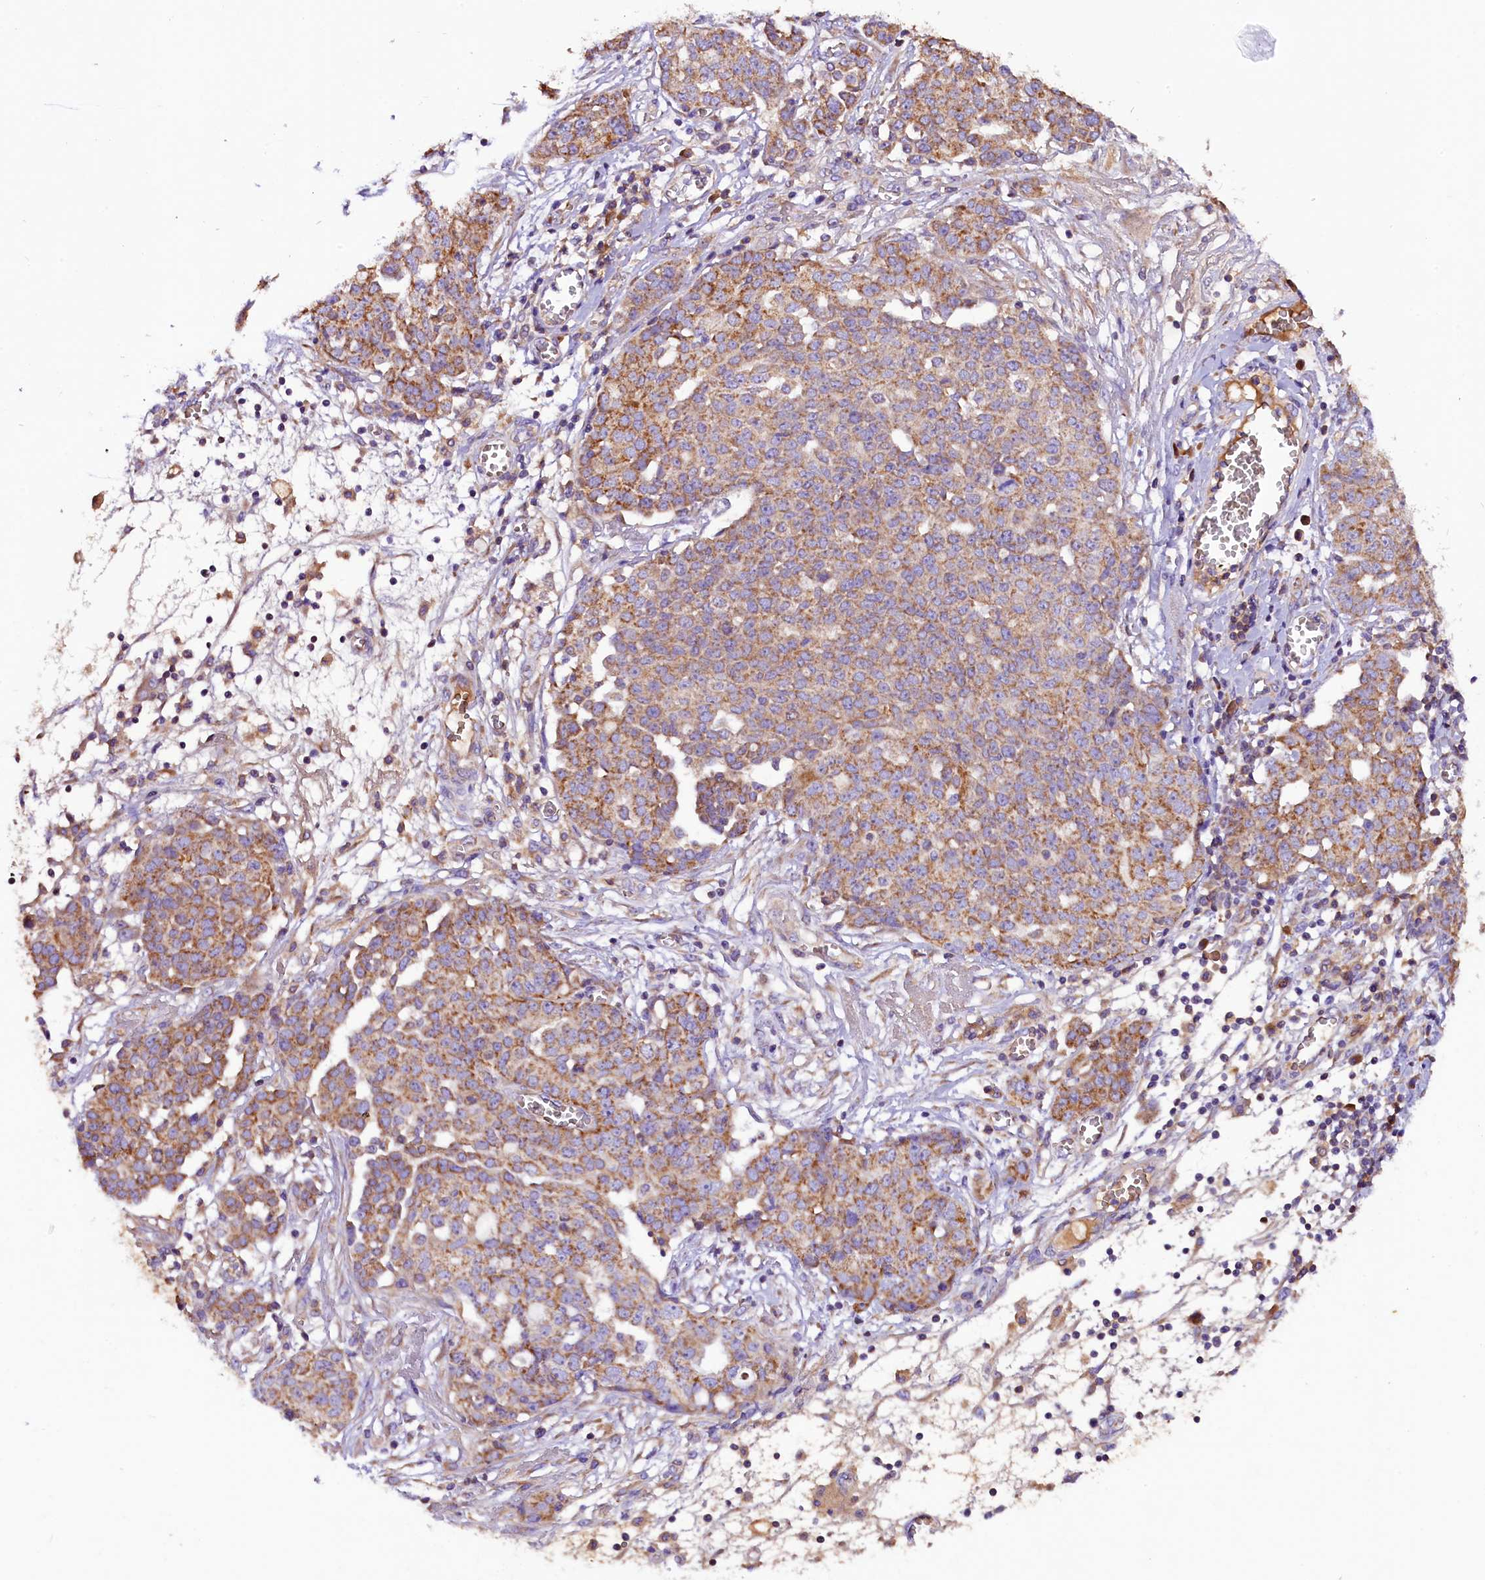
{"staining": {"intensity": "moderate", "quantity": ">75%", "location": "cytoplasmic/membranous"}, "tissue": "ovarian cancer", "cell_type": "Tumor cells", "image_type": "cancer", "snomed": [{"axis": "morphology", "description": "Cystadenocarcinoma, serous, NOS"}, {"axis": "topography", "description": "Soft tissue"}, {"axis": "topography", "description": "Ovary"}], "caption": "Human ovarian serous cystadenocarcinoma stained for a protein (brown) demonstrates moderate cytoplasmic/membranous positive positivity in about >75% of tumor cells.", "gene": "SIX5", "patient": {"sex": "female", "age": 57}}